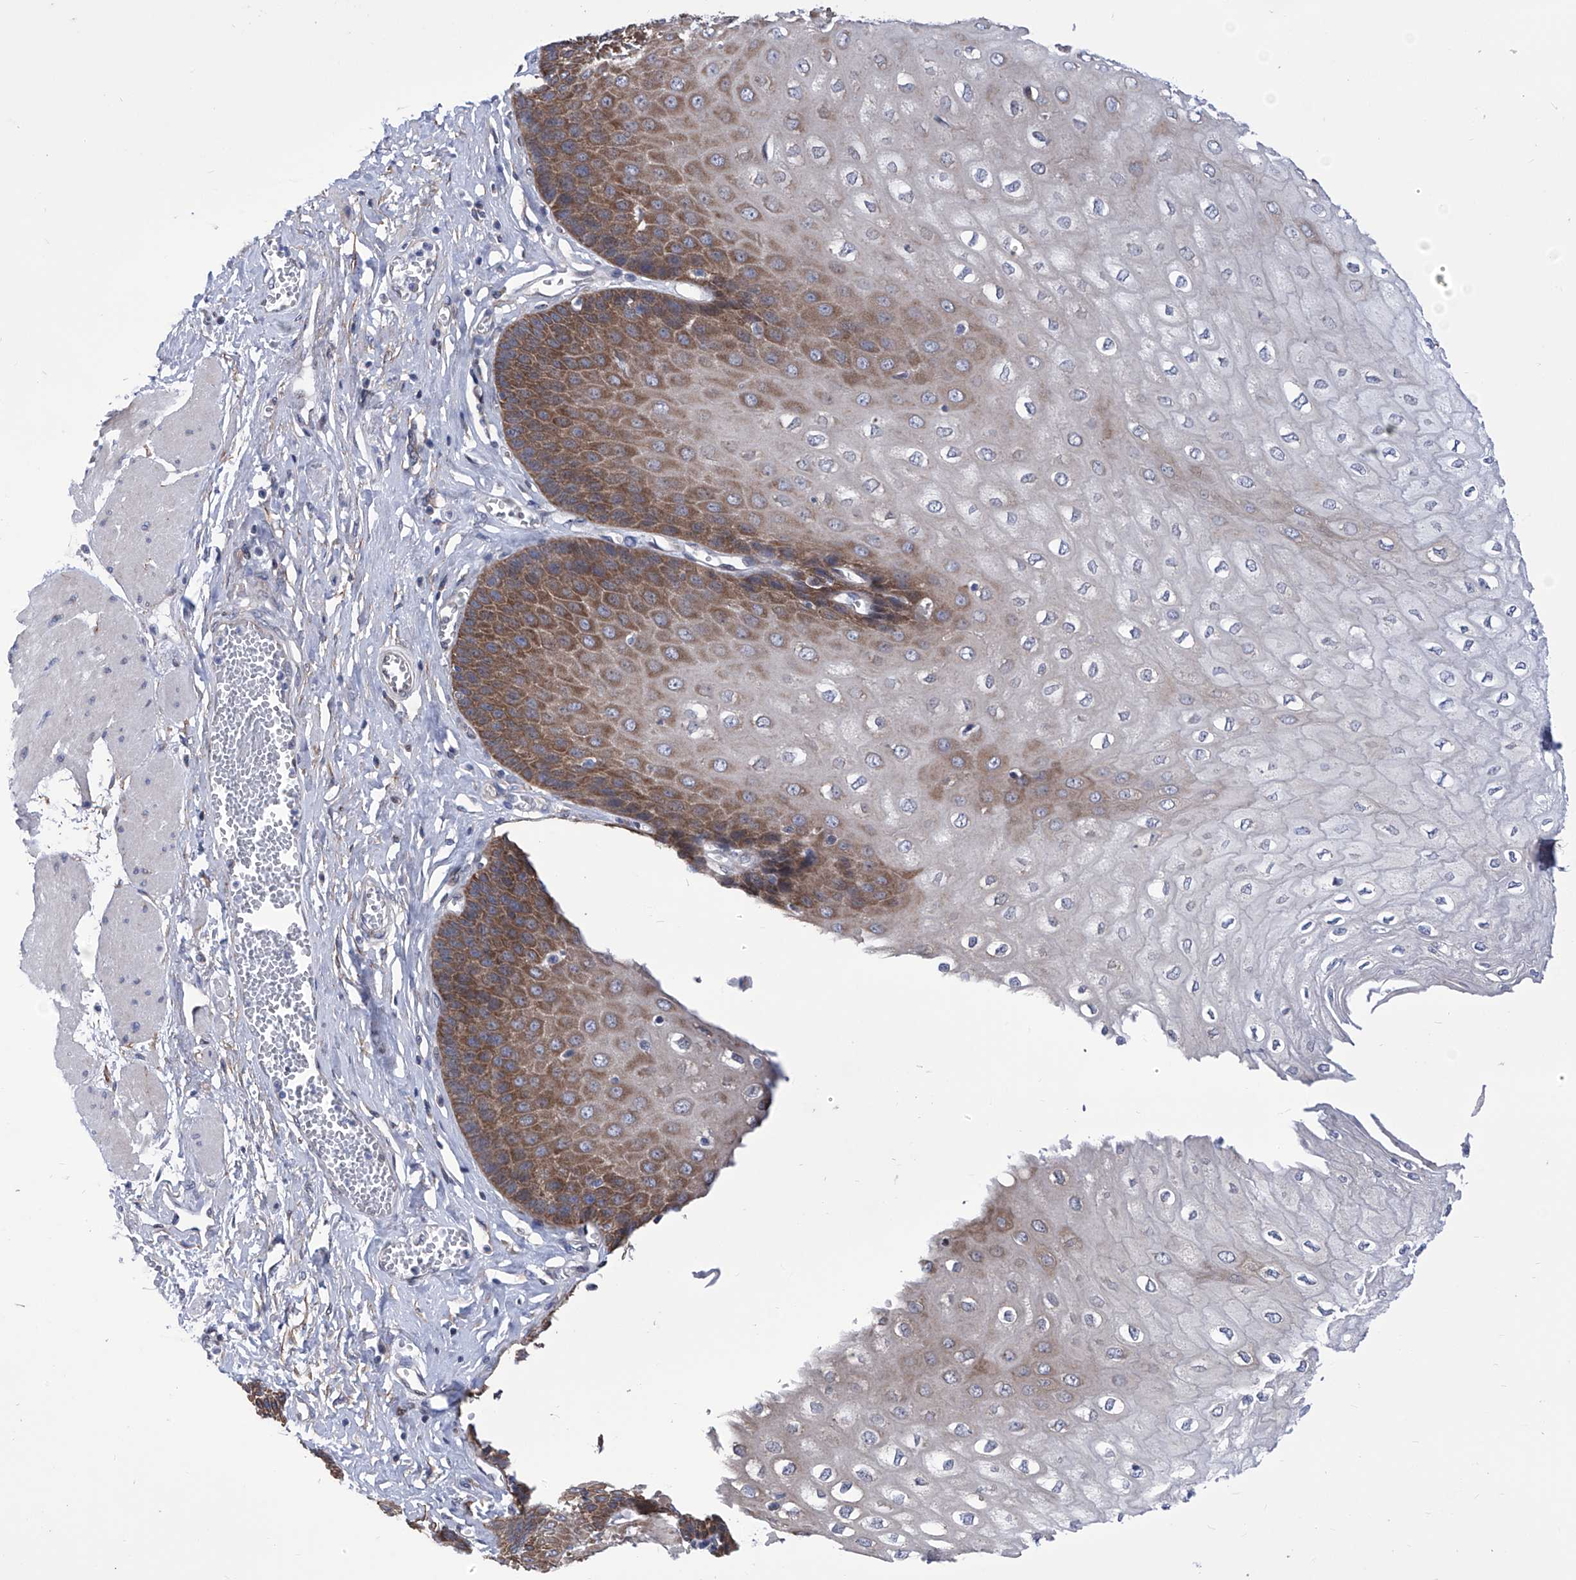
{"staining": {"intensity": "strong", "quantity": "25%-75%", "location": "cytoplasmic/membranous"}, "tissue": "esophagus", "cell_type": "Squamous epithelial cells", "image_type": "normal", "snomed": [{"axis": "morphology", "description": "Normal tissue, NOS"}, {"axis": "topography", "description": "Esophagus"}], "caption": "IHC of benign human esophagus displays high levels of strong cytoplasmic/membranous staining in about 25%-75% of squamous epithelial cells.", "gene": "KTI12", "patient": {"sex": "male", "age": 60}}